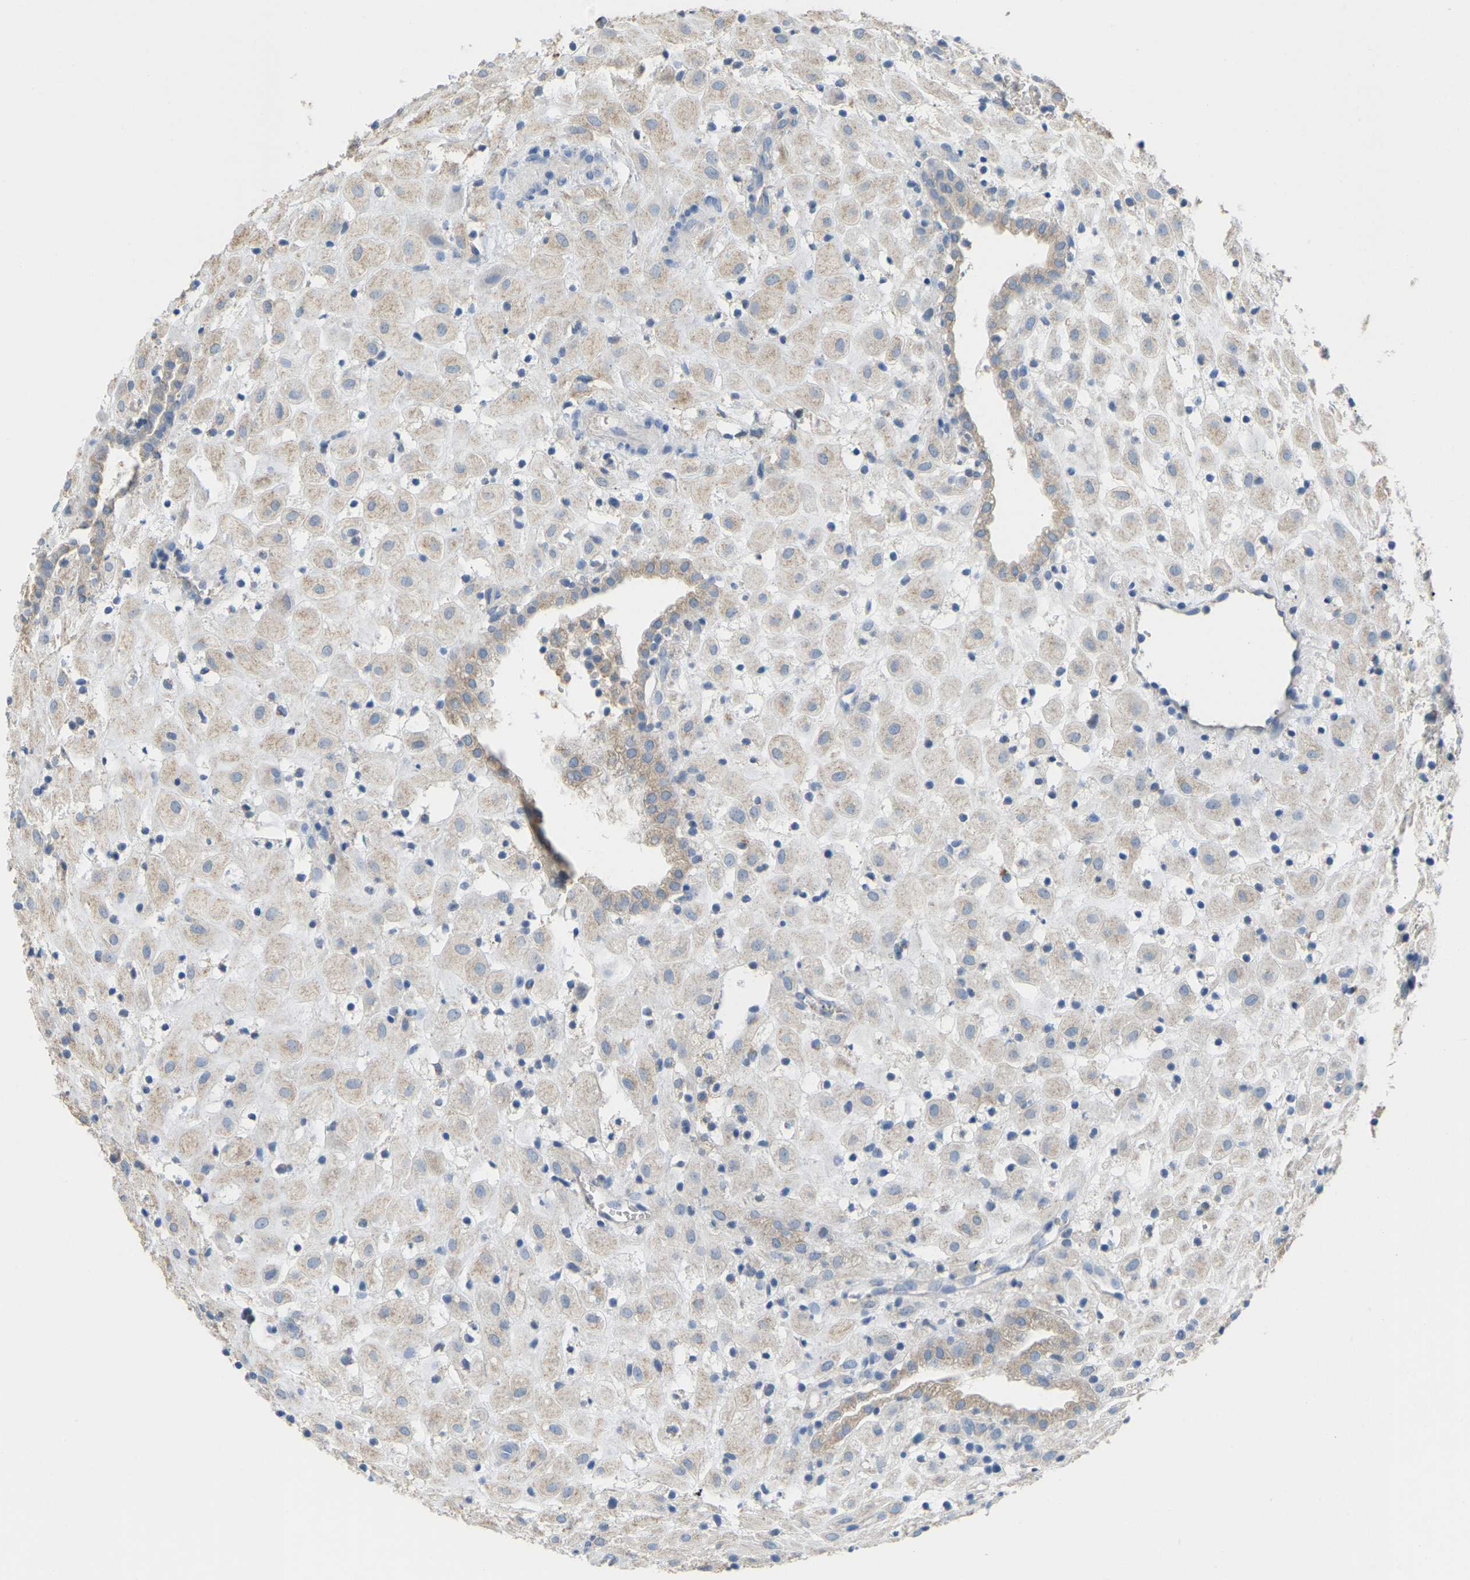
{"staining": {"intensity": "weak", "quantity": "<25%", "location": "cytoplasmic/membranous"}, "tissue": "placenta", "cell_type": "Decidual cells", "image_type": "normal", "snomed": [{"axis": "morphology", "description": "Normal tissue, NOS"}, {"axis": "topography", "description": "Placenta"}], "caption": "Decidual cells show no significant expression in benign placenta.", "gene": "SERPINB5", "patient": {"sex": "female", "age": 18}}